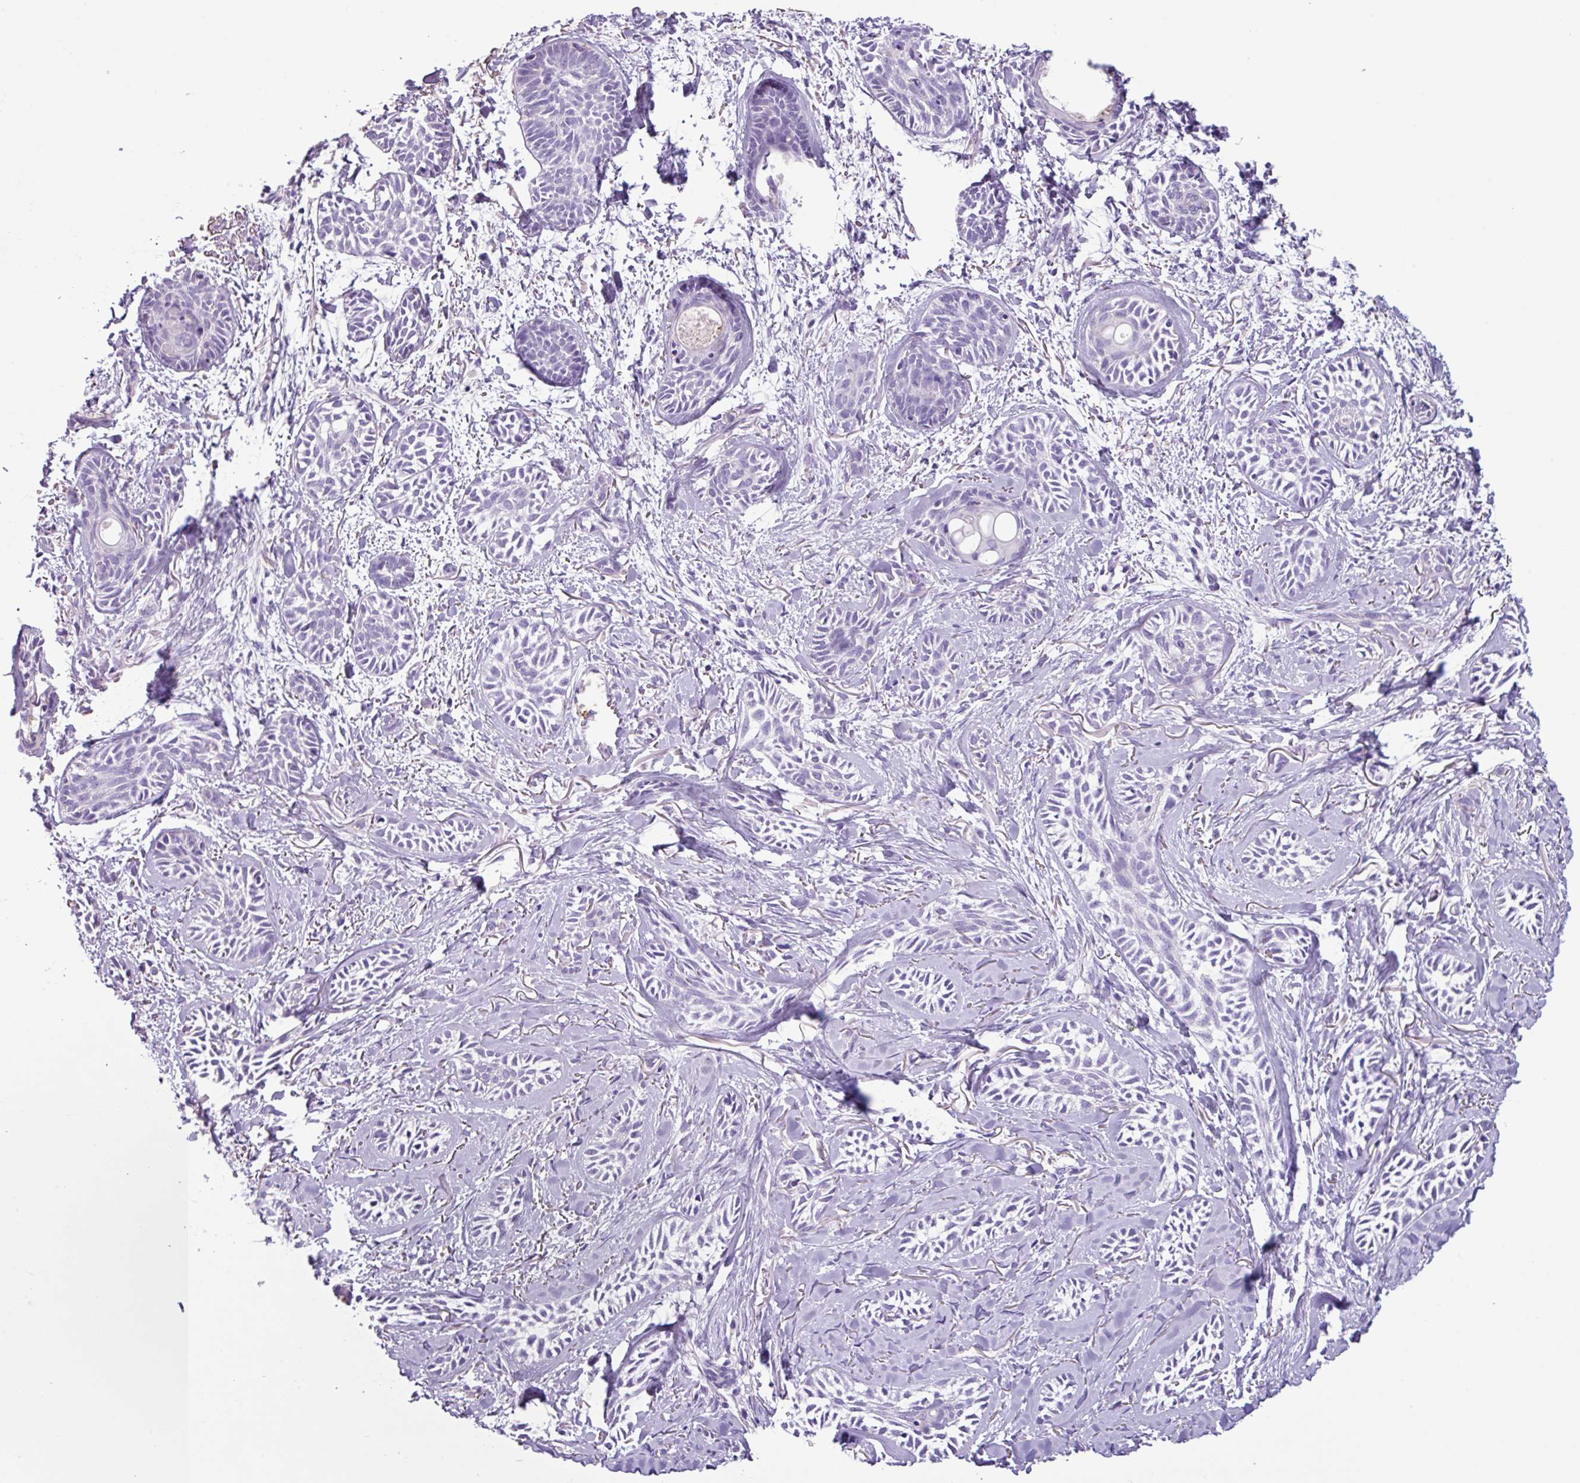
{"staining": {"intensity": "negative", "quantity": "none", "location": "none"}, "tissue": "skin cancer", "cell_type": "Tumor cells", "image_type": "cancer", "snomed": [{"axis": "morphology", "description": "Basal cell carcinoma"}, {"axis": "topography", "description": "Skin"}], "caption": "Image shows no protein expression in tumor cells of skin cancer (basal cell carcinoma) tissue.", "gene": "CYSTM1", "patient": {"sex": "female", "age": 59}}